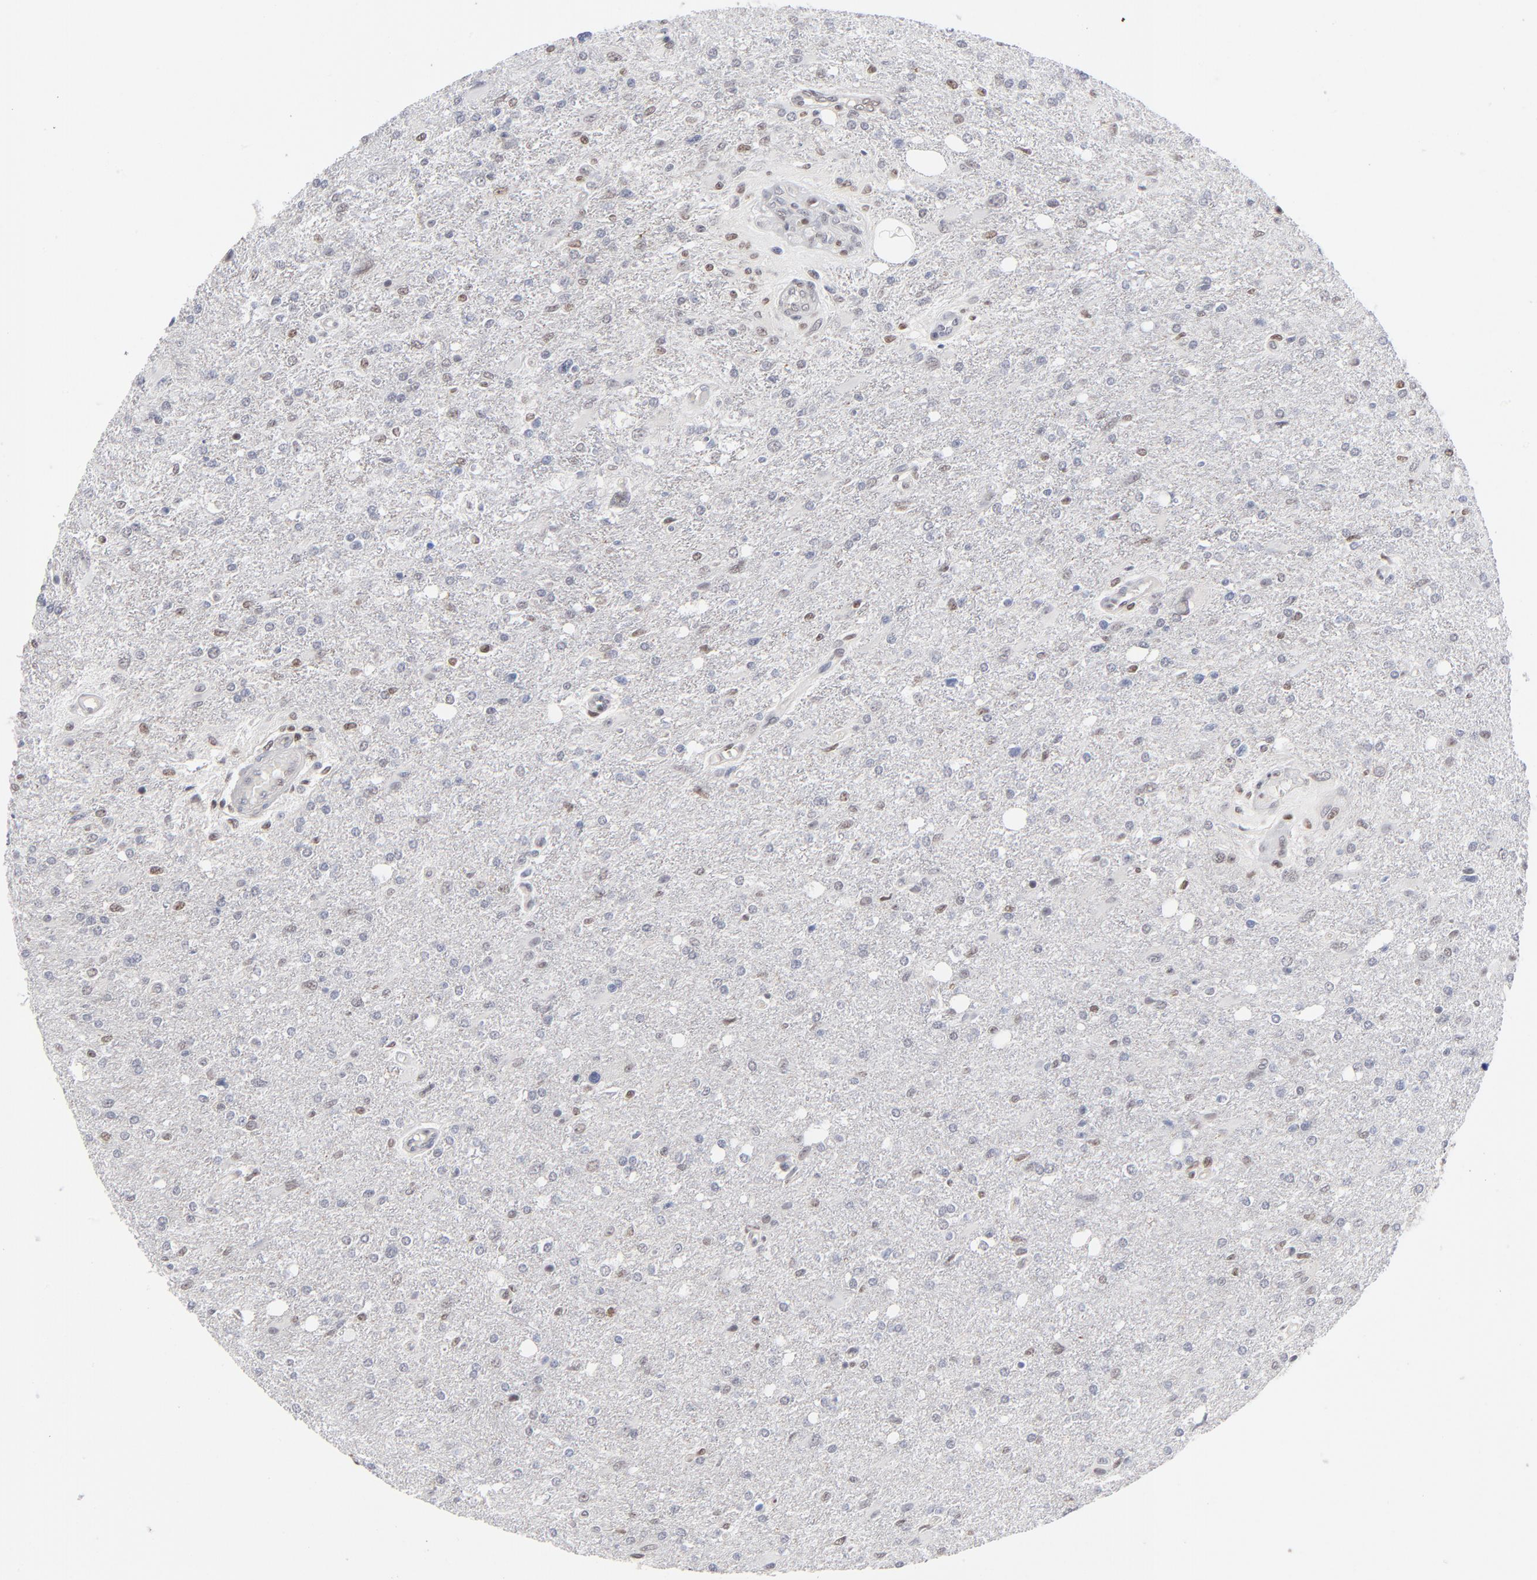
{"staining": {"intensity": "weak", "quantity": "<25%", "location": "nuclear"}, "tissue": "glioma", "cell_type": "Tumor cells", "image_type": "cancer", "snomed": [{"axis": "morphology", "description": "Glioma, malignant, High grade"}, {"axis": "topography", "description": "Cerebral cortex"}], "caption": "IHC image of human malignant glioma (high-grade) stained for a protein (brown), which exhibits no expression in tumor cells.", "gene": "MAX", "patient": {"sex": "male", "age": 76}}